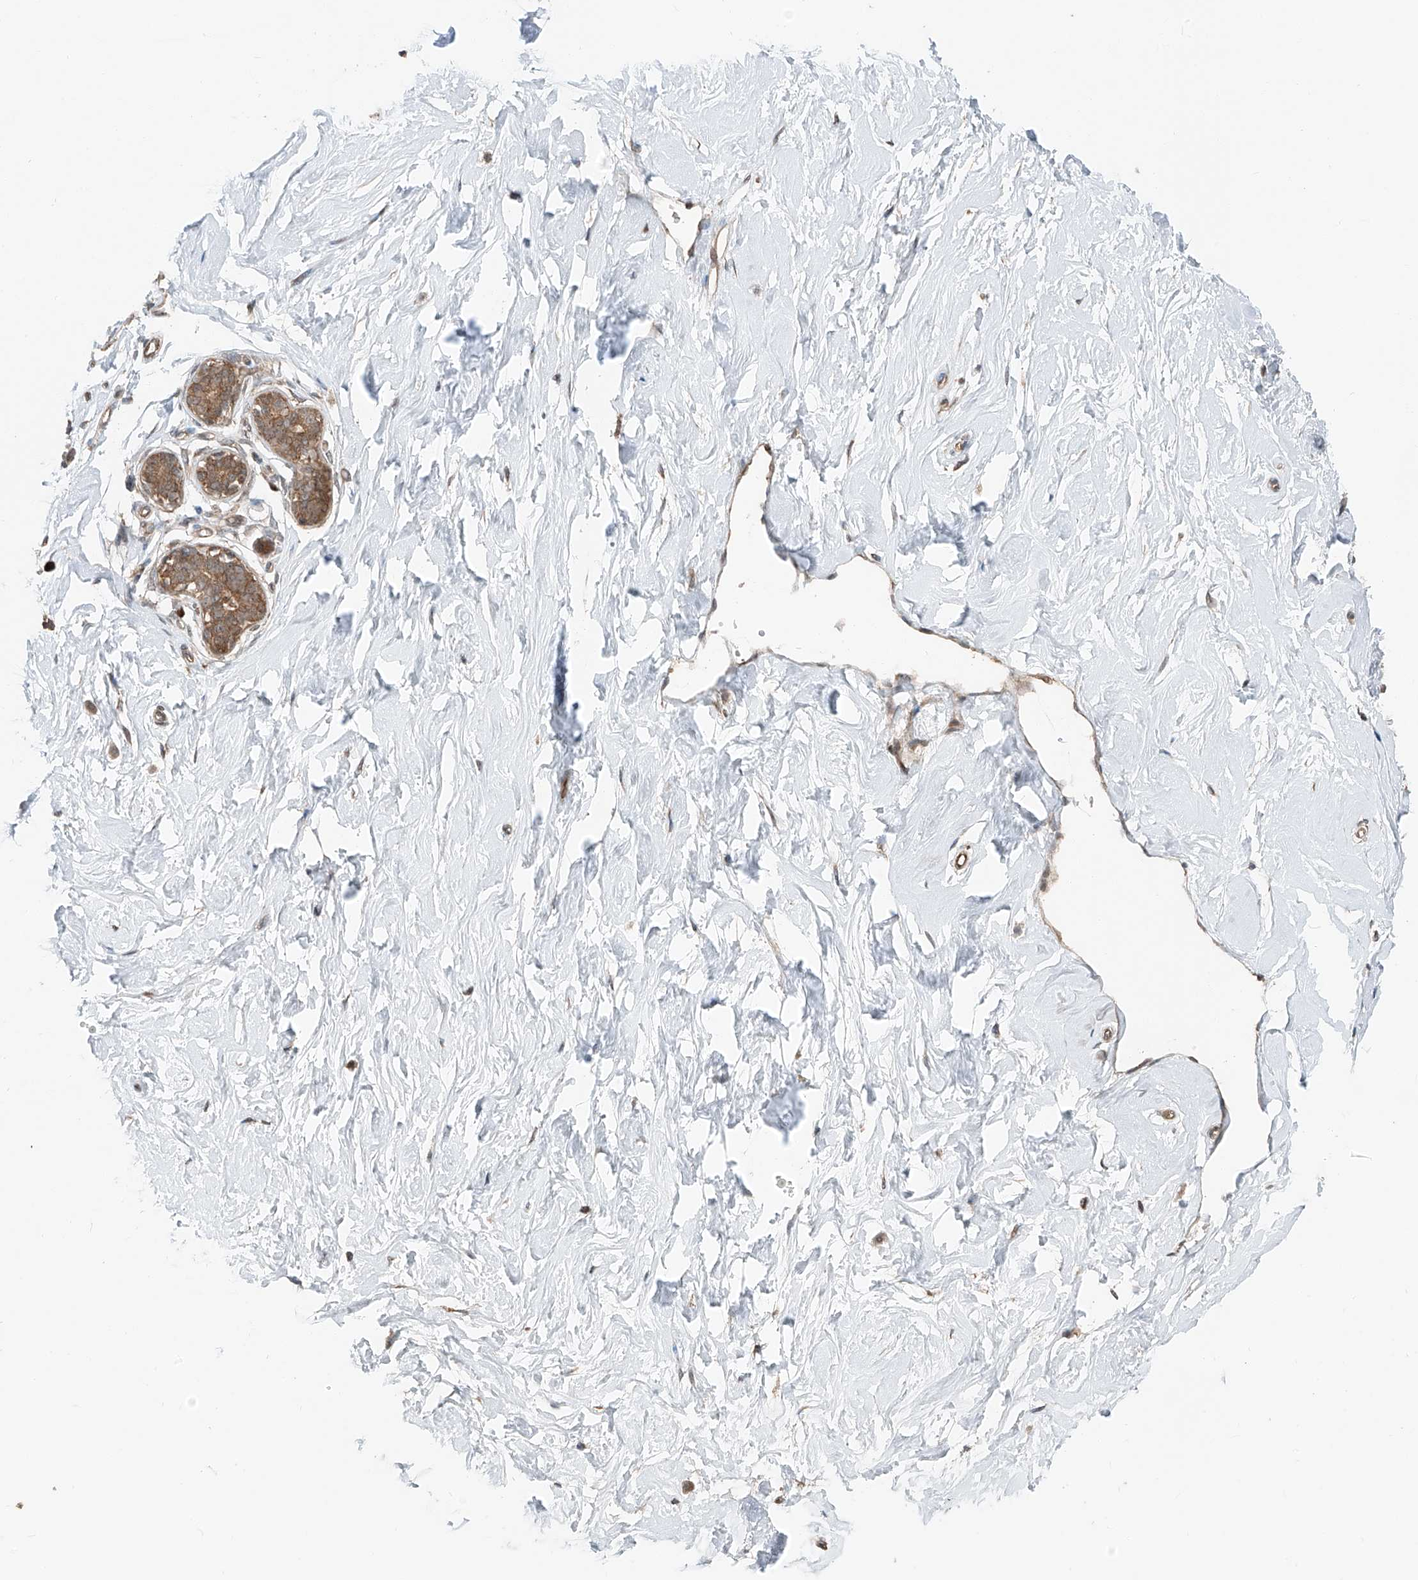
{"staining": {"intensity": "moderate", "quantity": ">75%", "location": "cytoplasmic/membranous"}, "tissue": "breast", "cell_type": "Adipocytes", "image_type": "normal", "snomed": [{"axis": "morphology", "description": "Normal tissue, NOS"}, {"axis": "morphology", "description": "Adenoma, NOS"}, {"axis": "topography", "description": "Breast"}], "caption": "Brown immunohistochemical staining in unremarkable human breast shows moderate cytoplasmic/membranous staining in approximately >75% of adipocytes. (Stains: DAB (3,3'-diaminobenzidine) in brown, nuclei in blue, Microscopy: brightfield microscopy at high magnification).", "gene": "CEP162", "patient": {"sex": "female", "age": 23}}